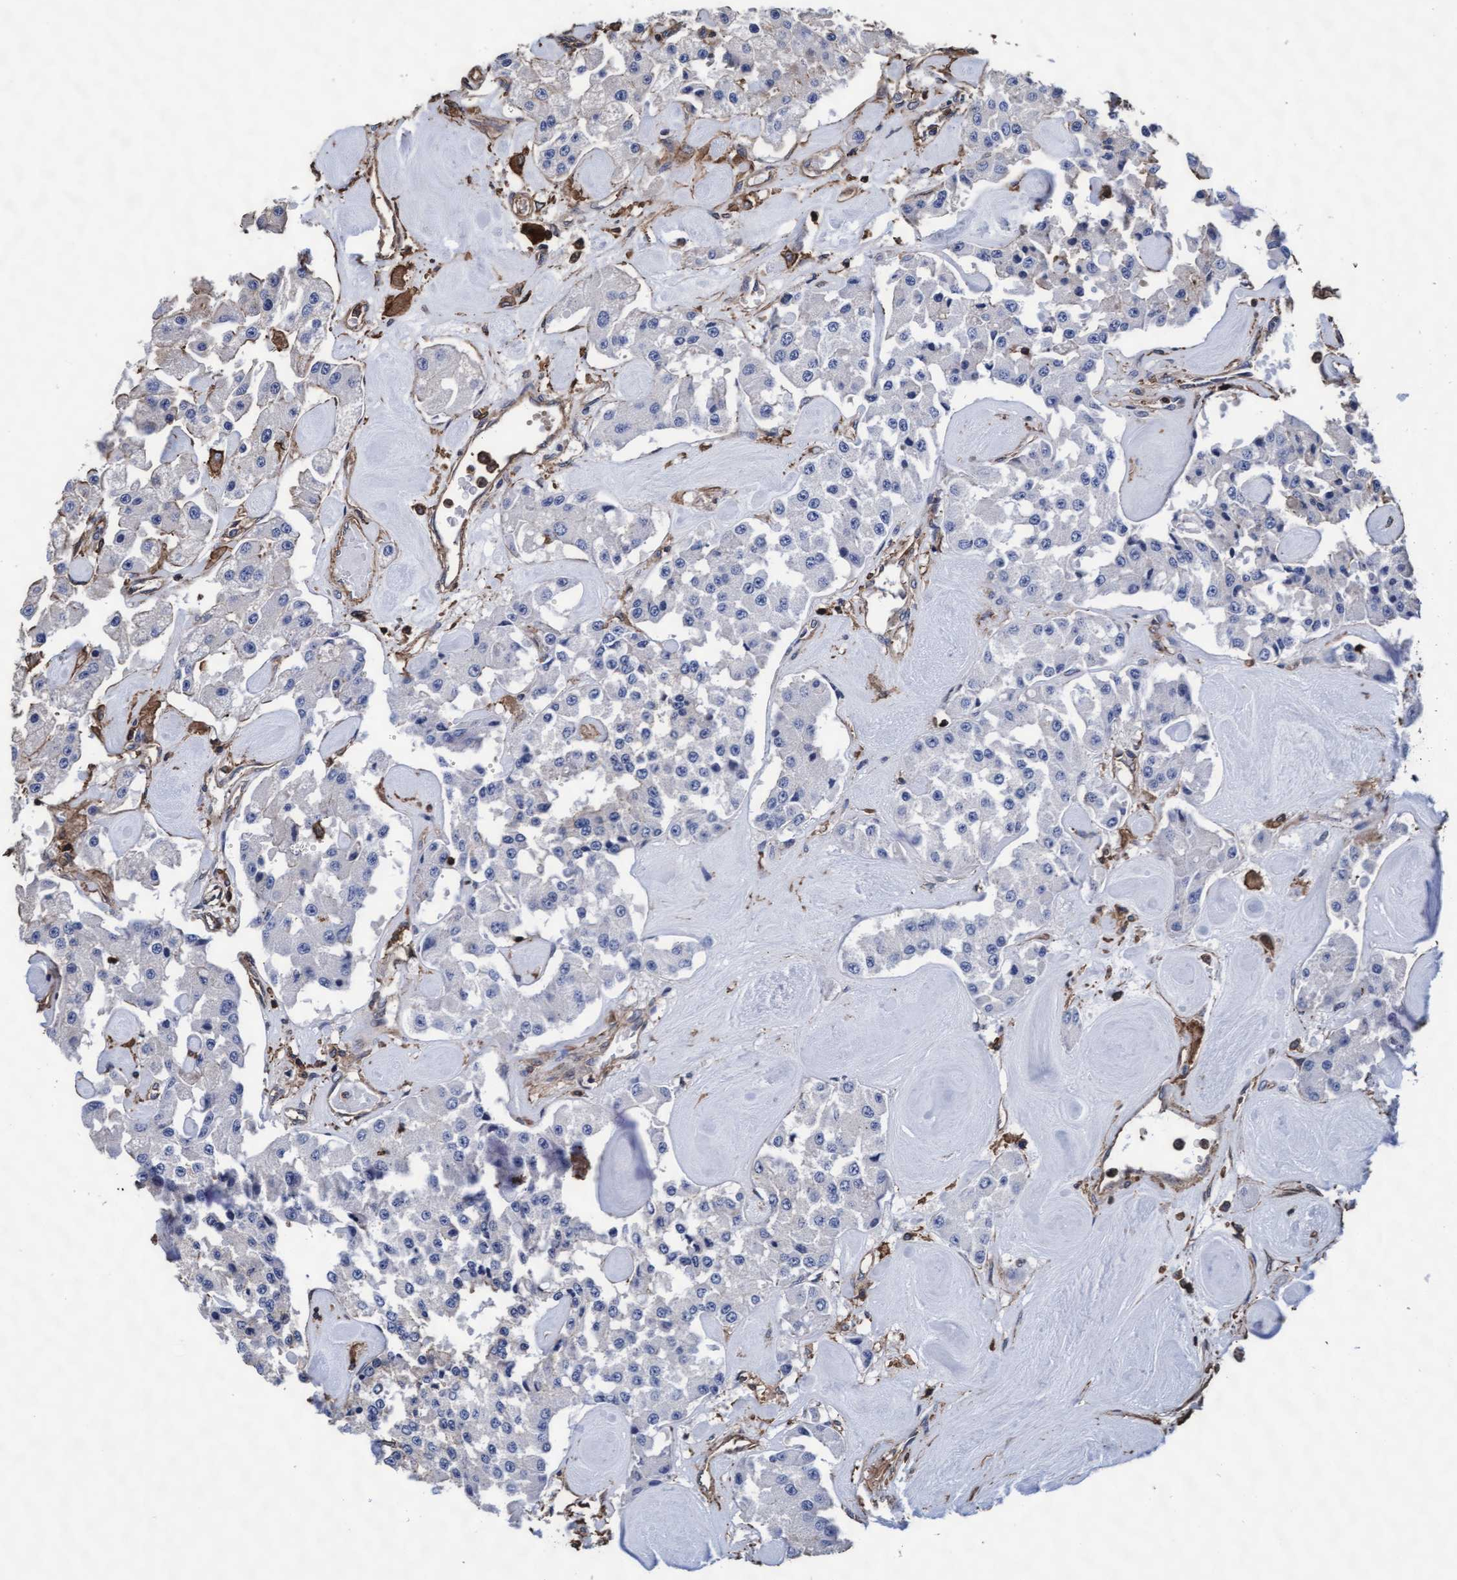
{"staining": {"intensity": "negative", "quantity": "none", "location": "none"}, "tissue": "carcinoid", "cell_type": "Tumor cells", "image_type": "cancer", "snomed": [{"axis": "morphology", "description": "Carcinoid, malignant, NOS"}, {"axis": "topography", "description": "Pancreas"}], "caption": "A photomicrograph of carcinoid stained for a protein reveals no brown staining in tumor cells. Nuclei are stained in blue.", "gene": "GRHPR", "patient": {"sex": "male", "age": 41}}